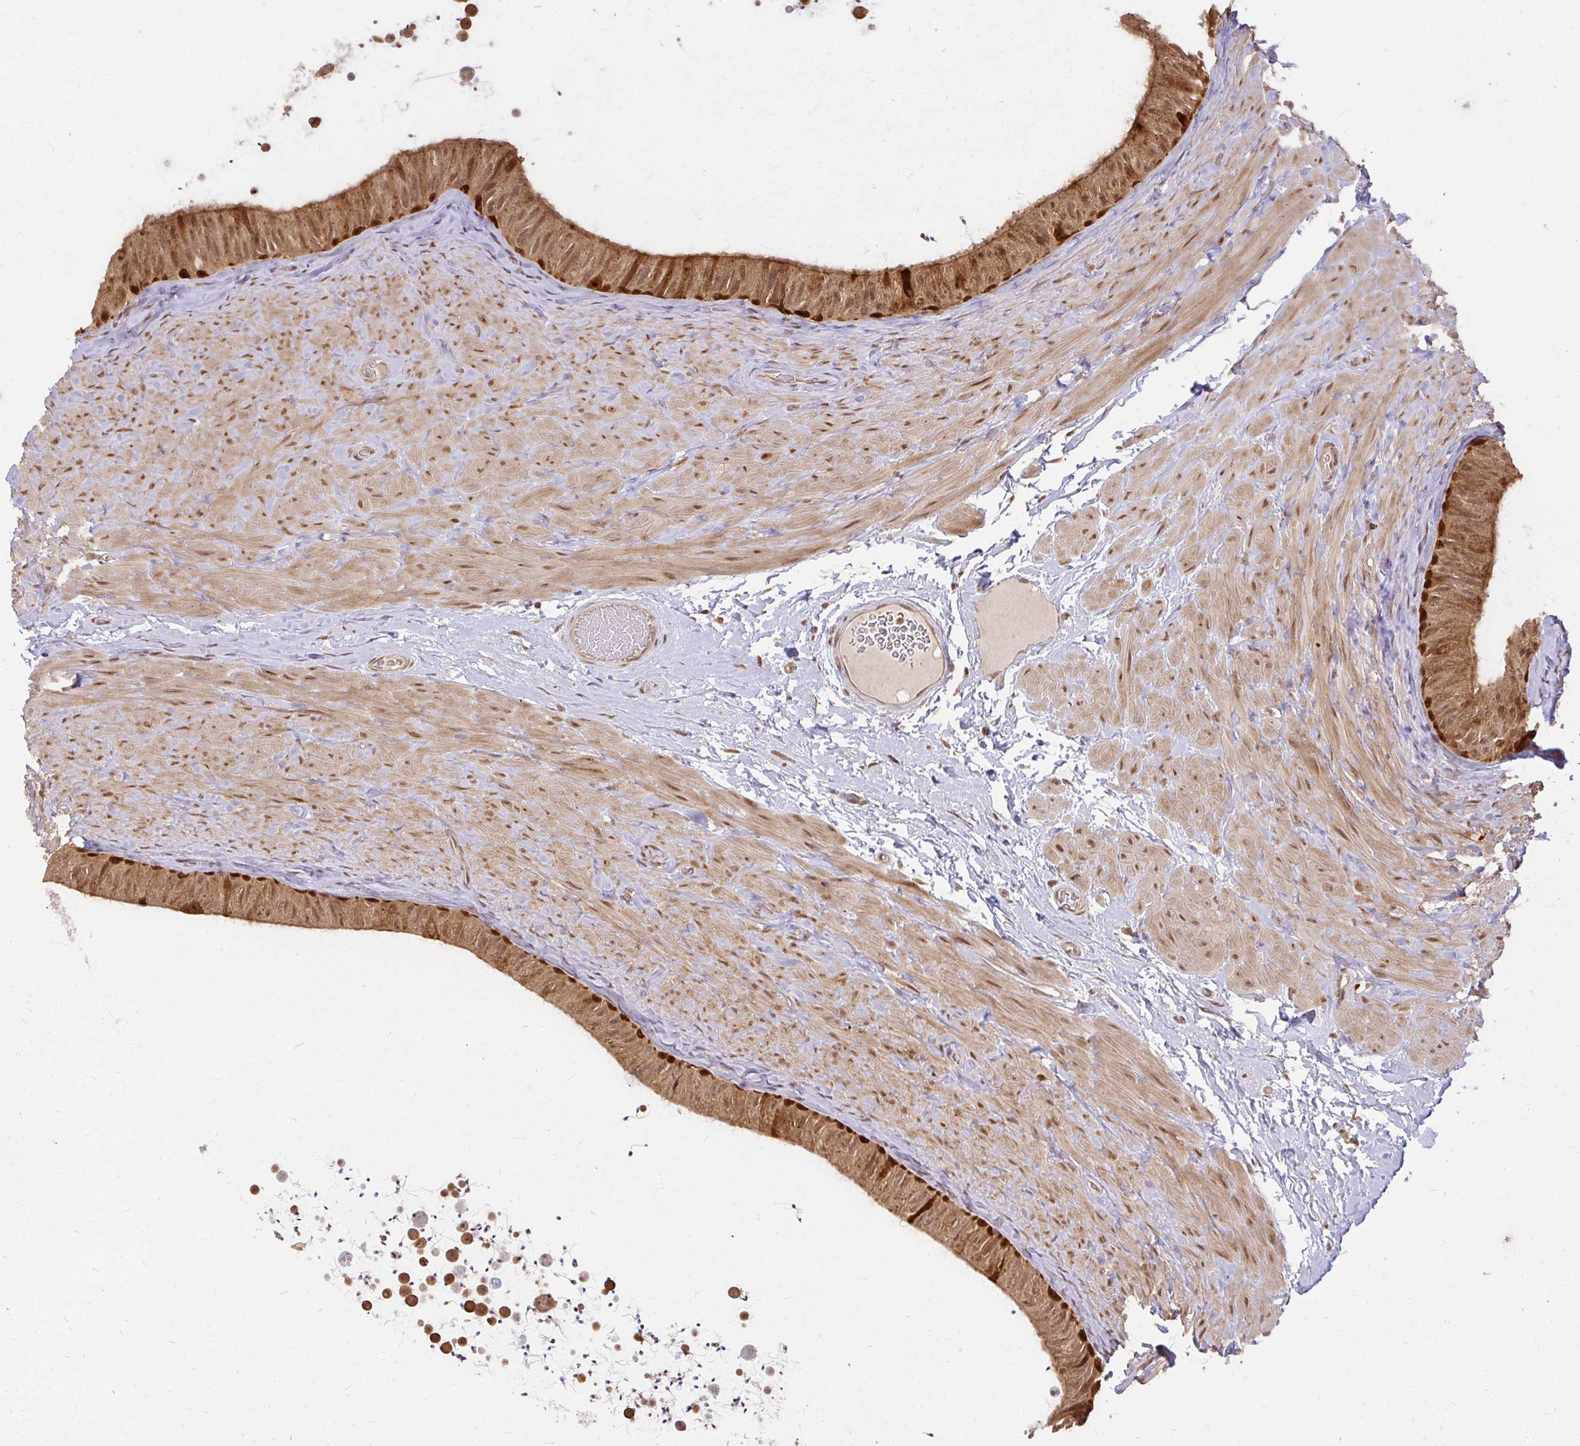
{"staining": {"intensity": "strong", "quantity": "25%-75%", "location": "cytoplasmic/membranous,nuclear"}, "tissue": "epididymis", "cell_type": "Glandular cells", "image_type": "normal", "snomed": [{"axis": "morphology", "description": "Normal tissue, NOS"}, {"axis": "topography", "description": "Epididymis, spermatic cord, NOS"}, {"axis": "topography", "description": "Epididymis"}], "caption": "A high-resolution image shows immunohistochemistry staining of benign epididymis, which exhibits strong cytoplasmic/membranous,nuclear staining in about 25%-75% of glandular cells.", "gene": "LARS2", "patient": {"sex": "male", "age": 31}}